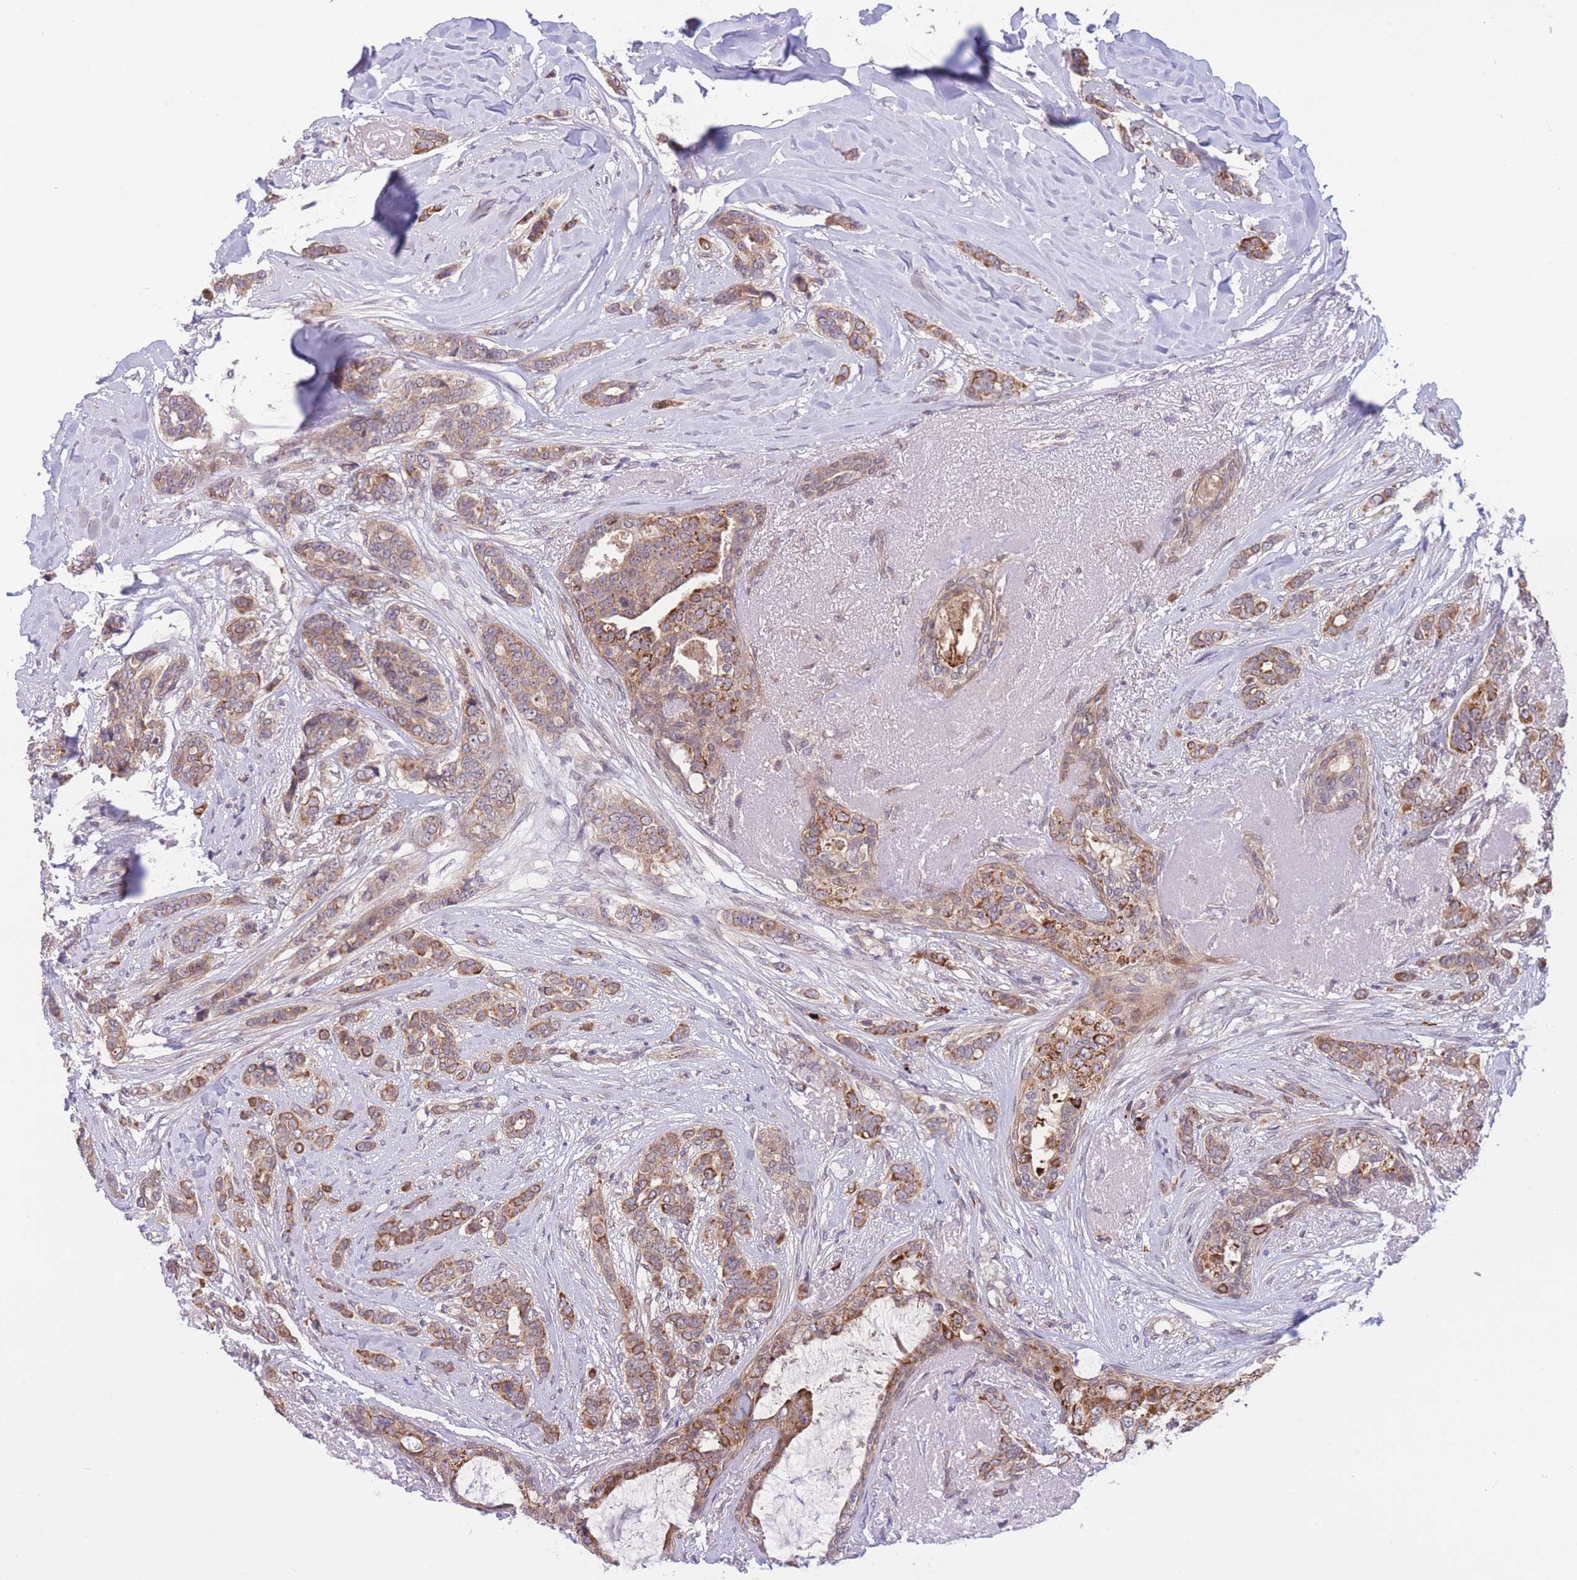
{"staining": {"intensity": "strong", "quantity": "<25%", "location": "cytoplasmic/membranous"}, "tissue": "breast cancer", "cell_type": "Tumor cells", "image_type": "cancer", "snomed": [{"axis": "morphology", "description": "Lobular carcinoma"}, {"axis": "topography", "description": "Breast"}], "caption": "Immunohistochemistry histopathology image of breast lobular carcinoma stained for a protein (brown), which shows medium levels of strong cytoplasmic/membranous positivity in about <25% of tumor cells.", "gene": "CDC25B", "patient": {"sex": "female", "age": 51}}